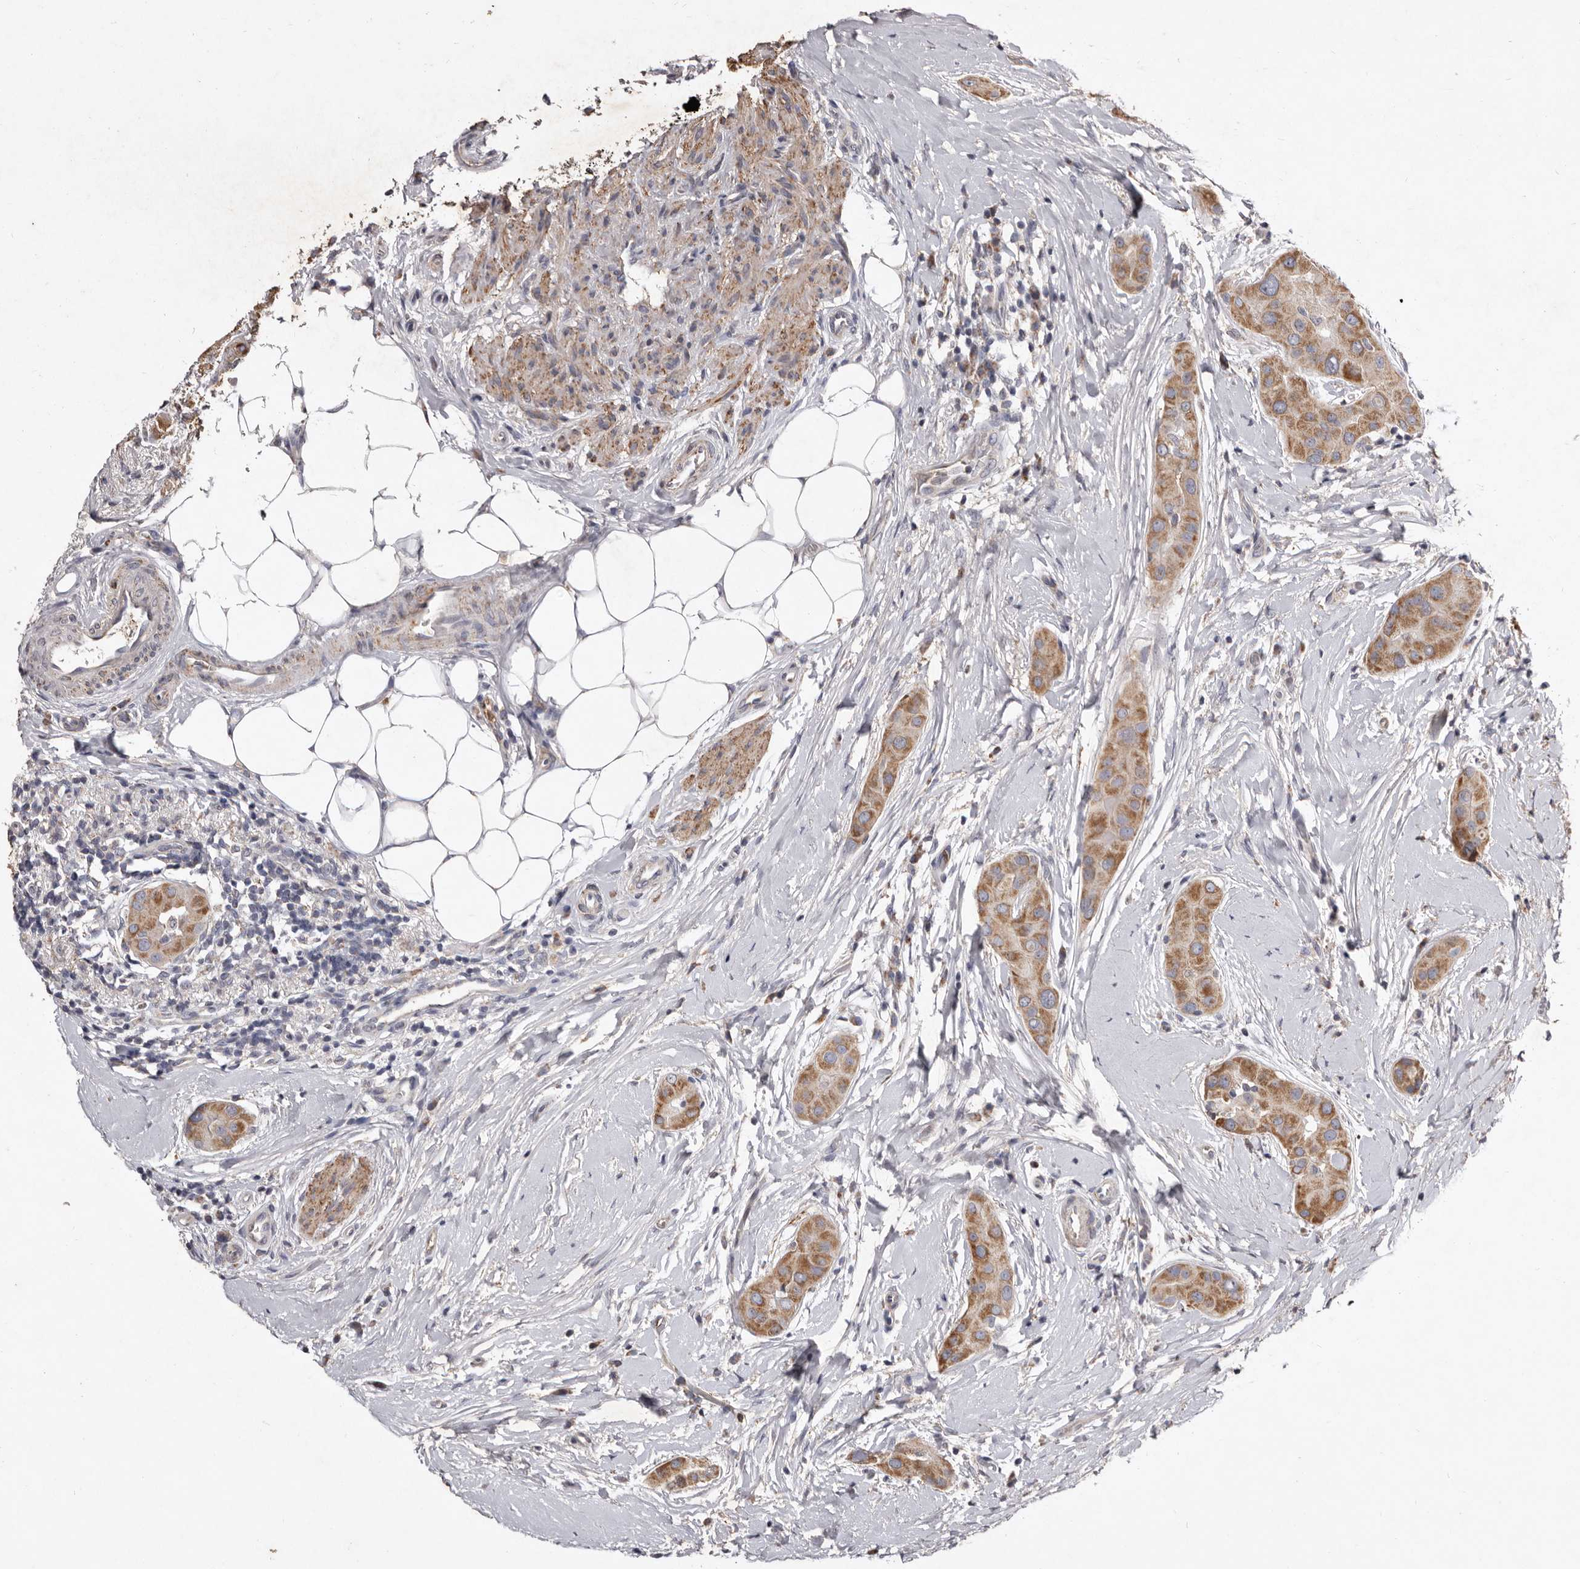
{"staining": {"intensity": "moderate", "quantity": ">75%", "location": "cytoplasmic/membranous"}, "tissue": "thyroid cancer", "cell_type": "Tumor cells", "image_type": "cancer", "snomed": [{"axis": "morphology", "description": "Papillary adenocarcinoma, NOS"}, {"axis": "topography", "description": "Thyroid gland"}], "caption": "A brown stain labels moderate cytoplasmic/membranous staining of a protein in human thyroid cancer tumor cells.", "gene": "CXCL14", "patient": {"sex": "male", "age": 33}}